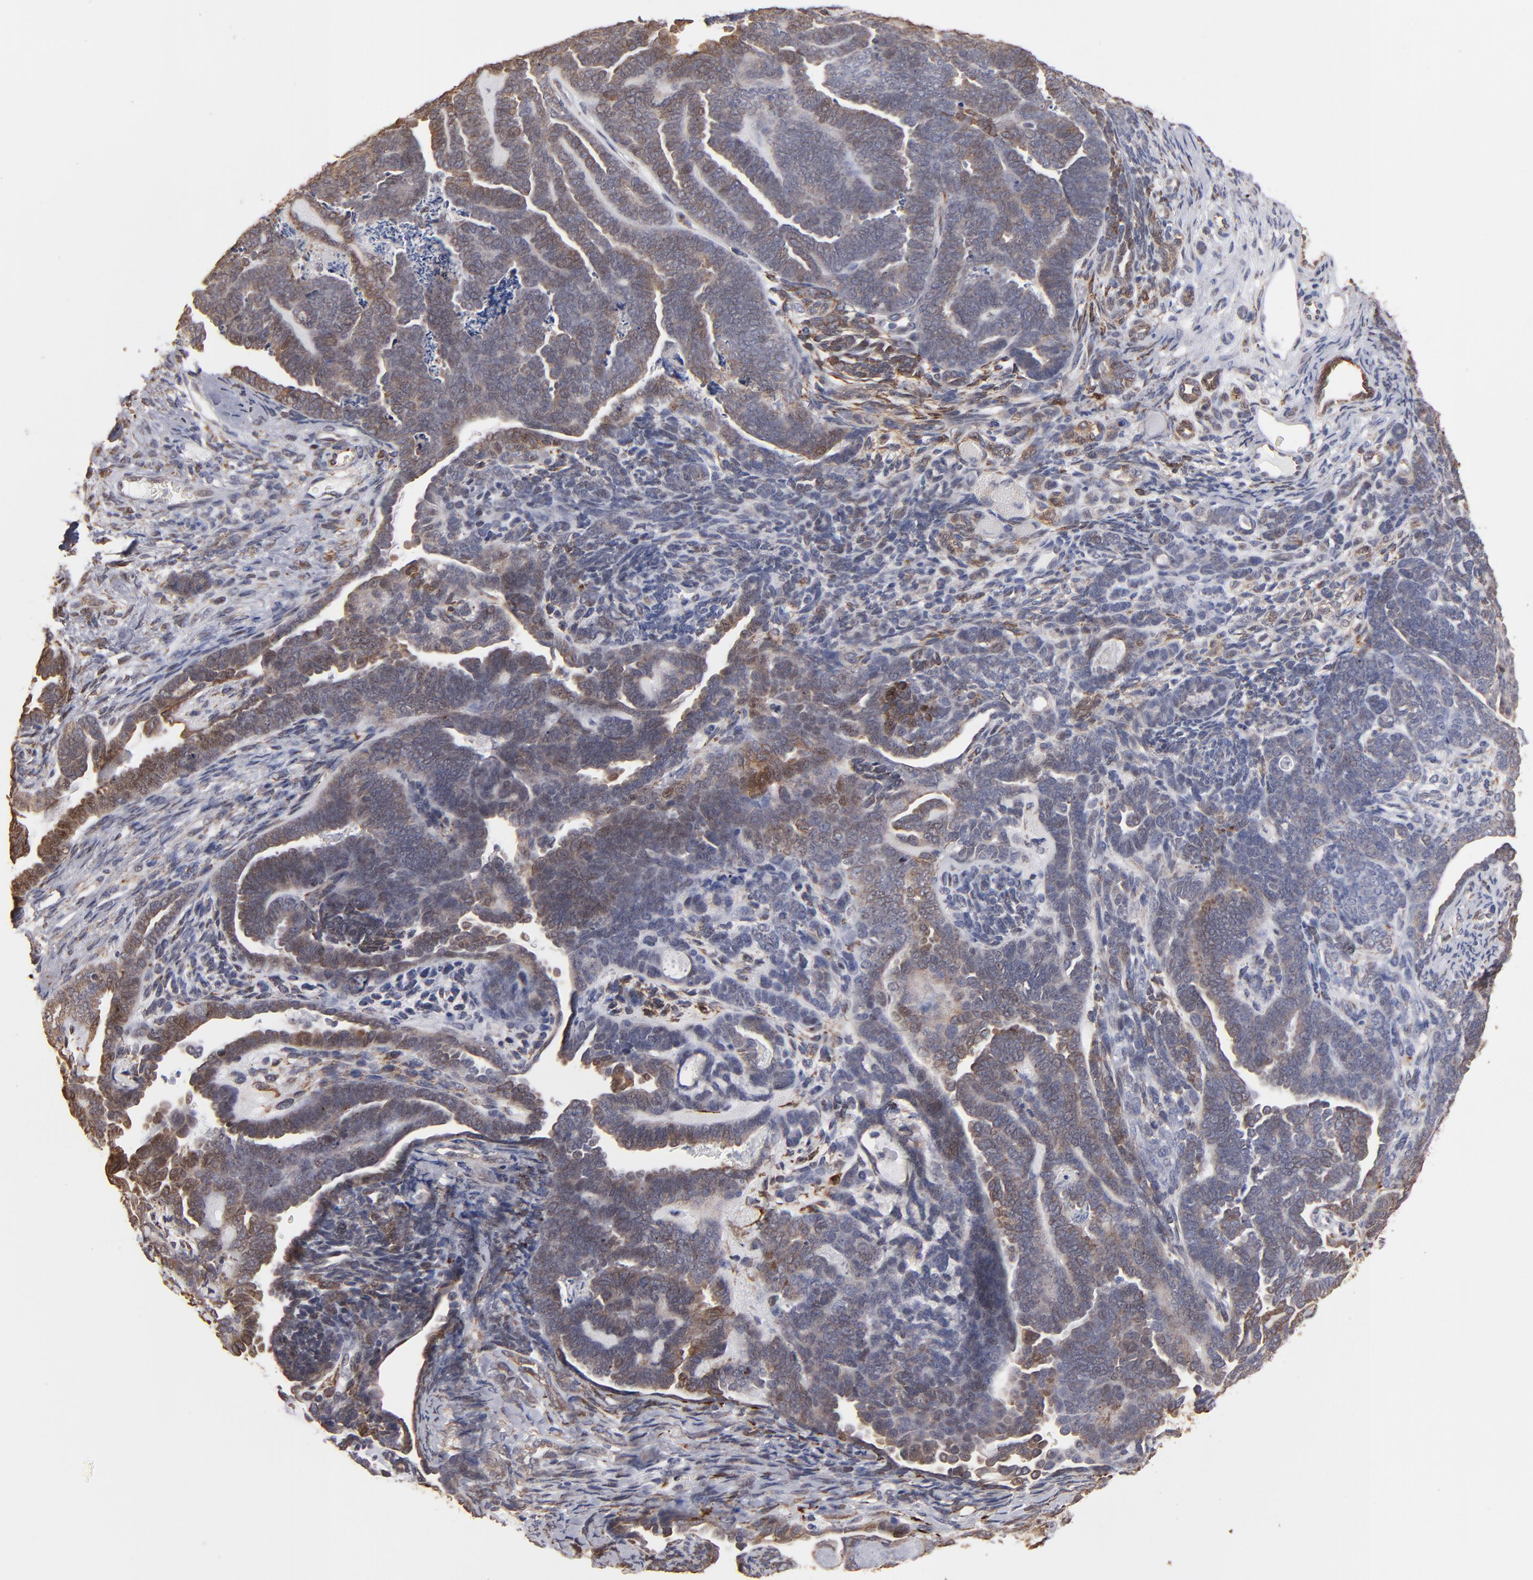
{"staining": {"intensity": "weak", "quantity": "<25%", "location": "cytoplasmic/membranous"}, "tissue": "endometrial cancer", "cell_type": "Tumor cells", "image_type": "cancer", "snomed": [{"axis": "morphology", "description": "Neoplasm, malignant, NOS"}, {"axis": "topography", "description": "Endometrium"}], "caption": "Protein analysis of neoplasm (malignant) (endometrial) displays no significant expression in tumor cells.", "gene": "PGRMC1", "patient": {"sex": "female", "age": 74}}